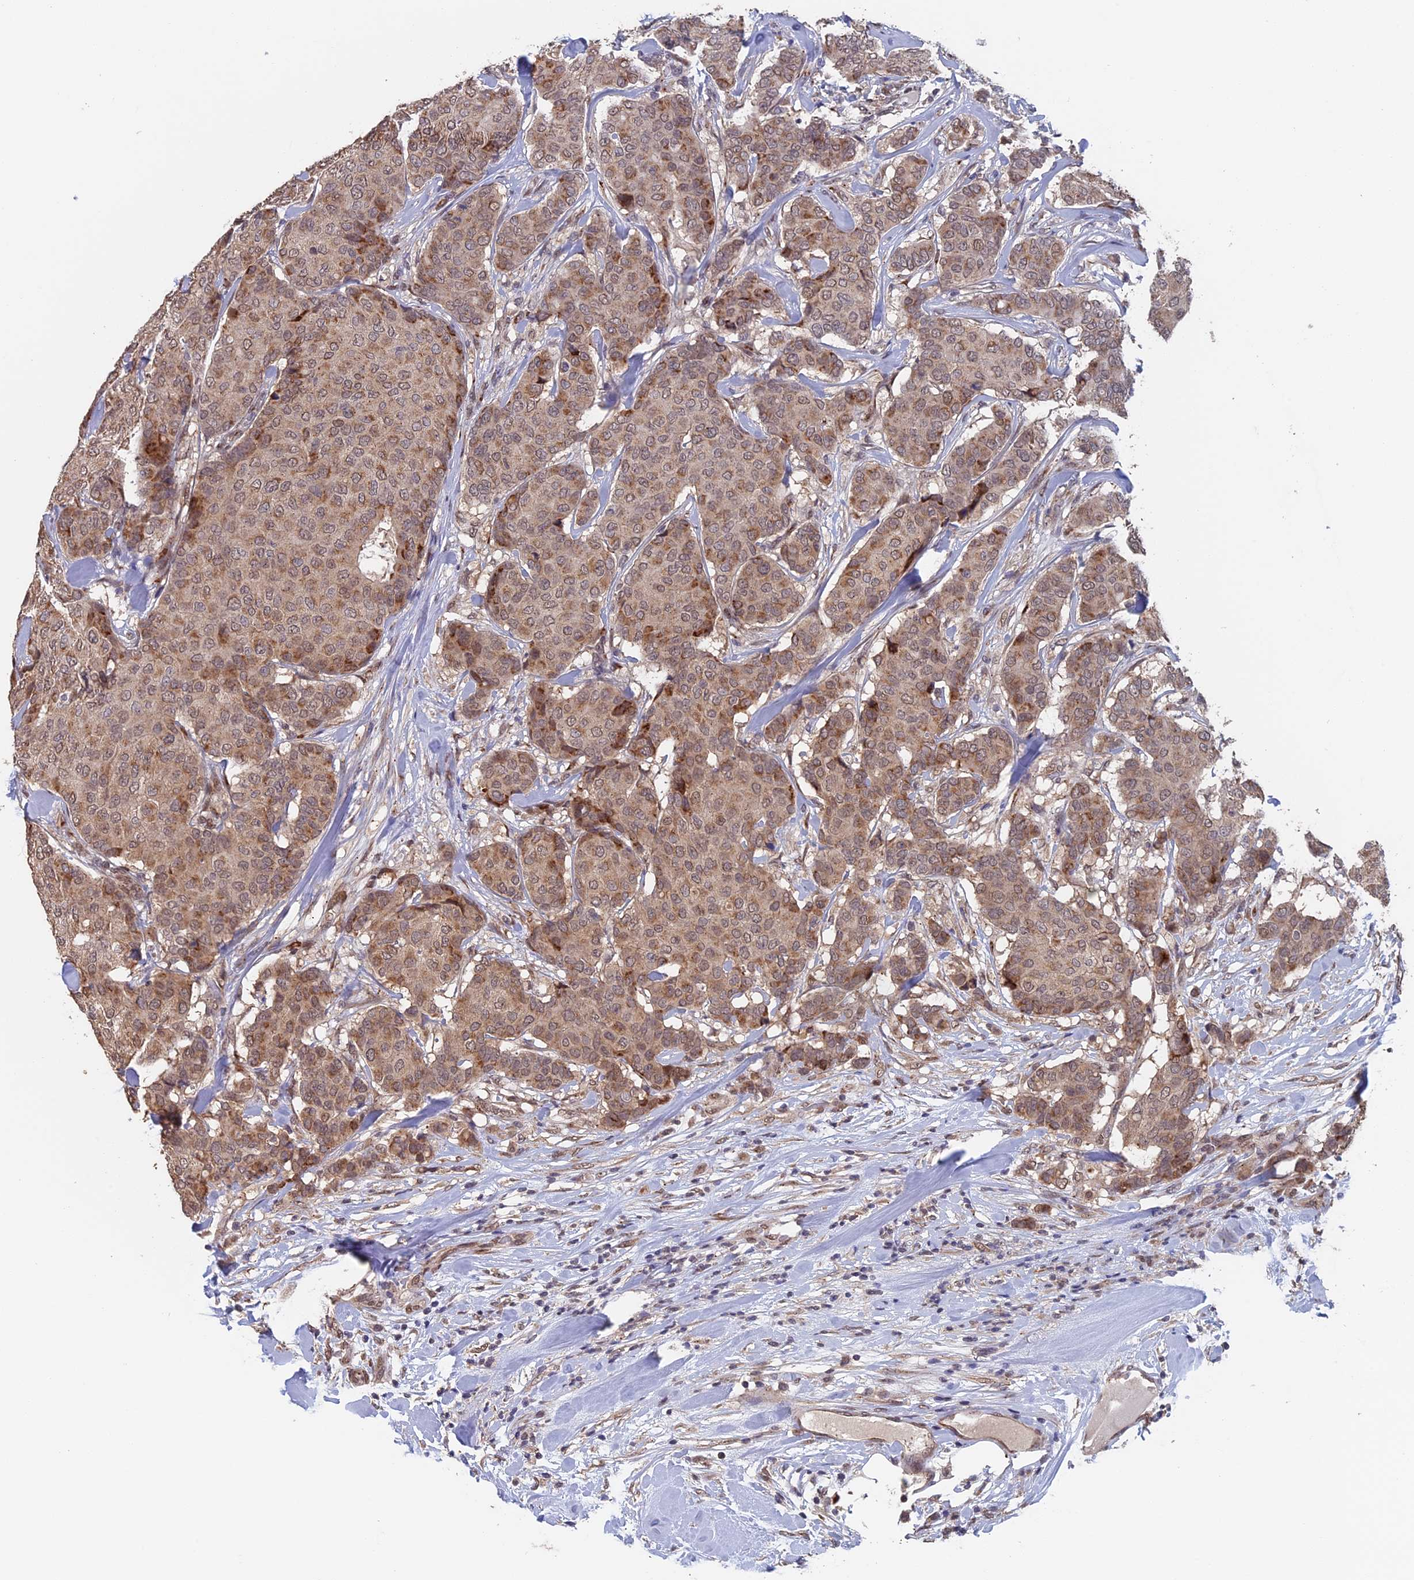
{"staining": {"intensity": "moderate", "quantity": ">75%", "location": "cytoplasmic/membranous"}, "tissue": "breast cancer", "cell_type": "Tumor cells", "image_type": "cancer", "snomed": [{"axis": "morphology", "description": "Duct carcinoma"}, {"axis": "topography", "description": "Breast"}], "caption": "IHC of human breast cancer displays medium levels of moderate cytoplasmic/membranous staining in about >75% of tumor cells.", "gene": "PIGQ", "patient": {"sex": "female", "age": 75}}